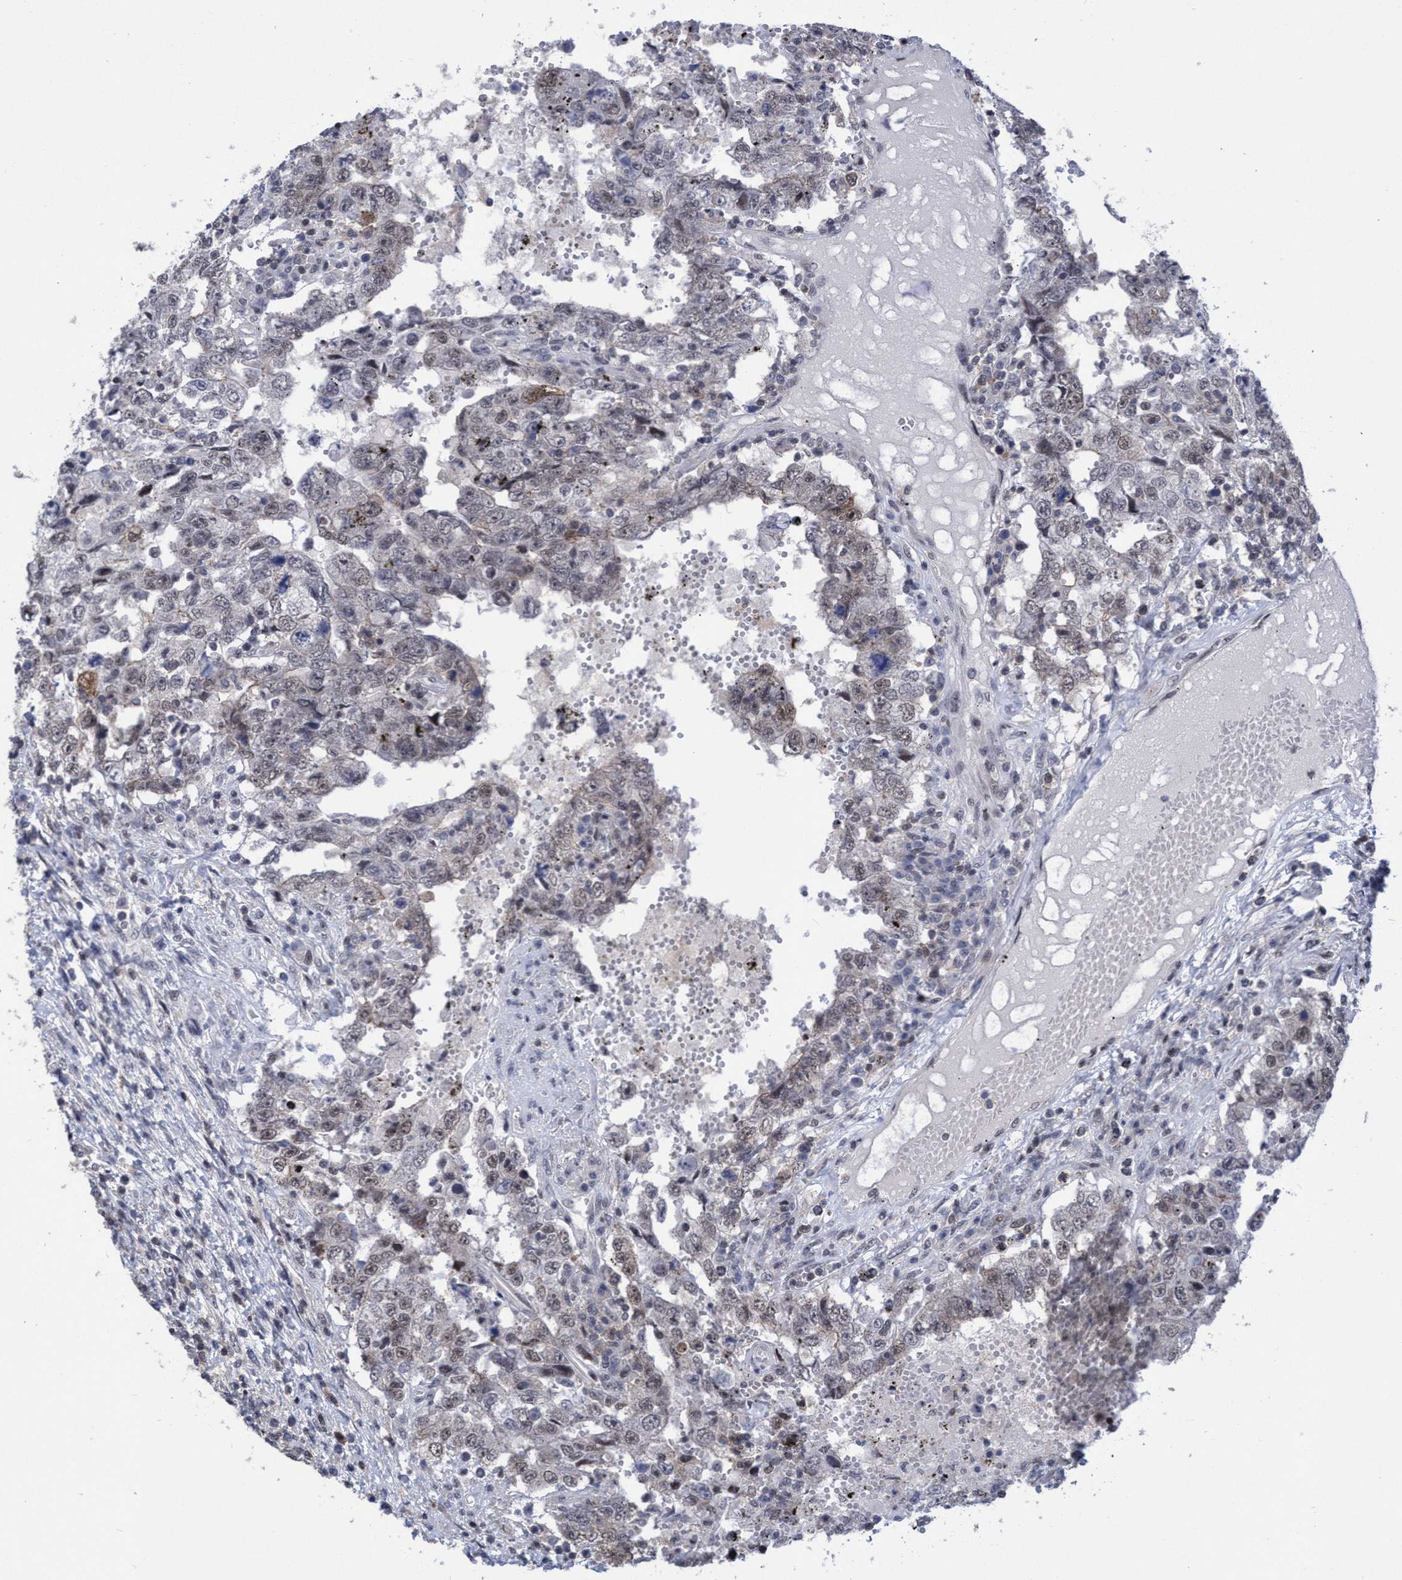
{"staining": {"intensity": "weak", "quantity": "<25%", "location": "nuclear"}, "tissue": "testis cancer", "cell_type": "Tumor cells", "image_type": "cancer", "snomed": [{"axis": "morphology", "description": "Carcinoma, Embryonal, NOS"}, {"axis": "topography", "description": "Testis"}], "caption": "This is an immunohistochemistry (IHC) image of human testis cancer (embryonal carcinoma). There is no positivity in tumor cells.", "gene": "C9orf78", "patient": {"sex": "male", "age": 26}}